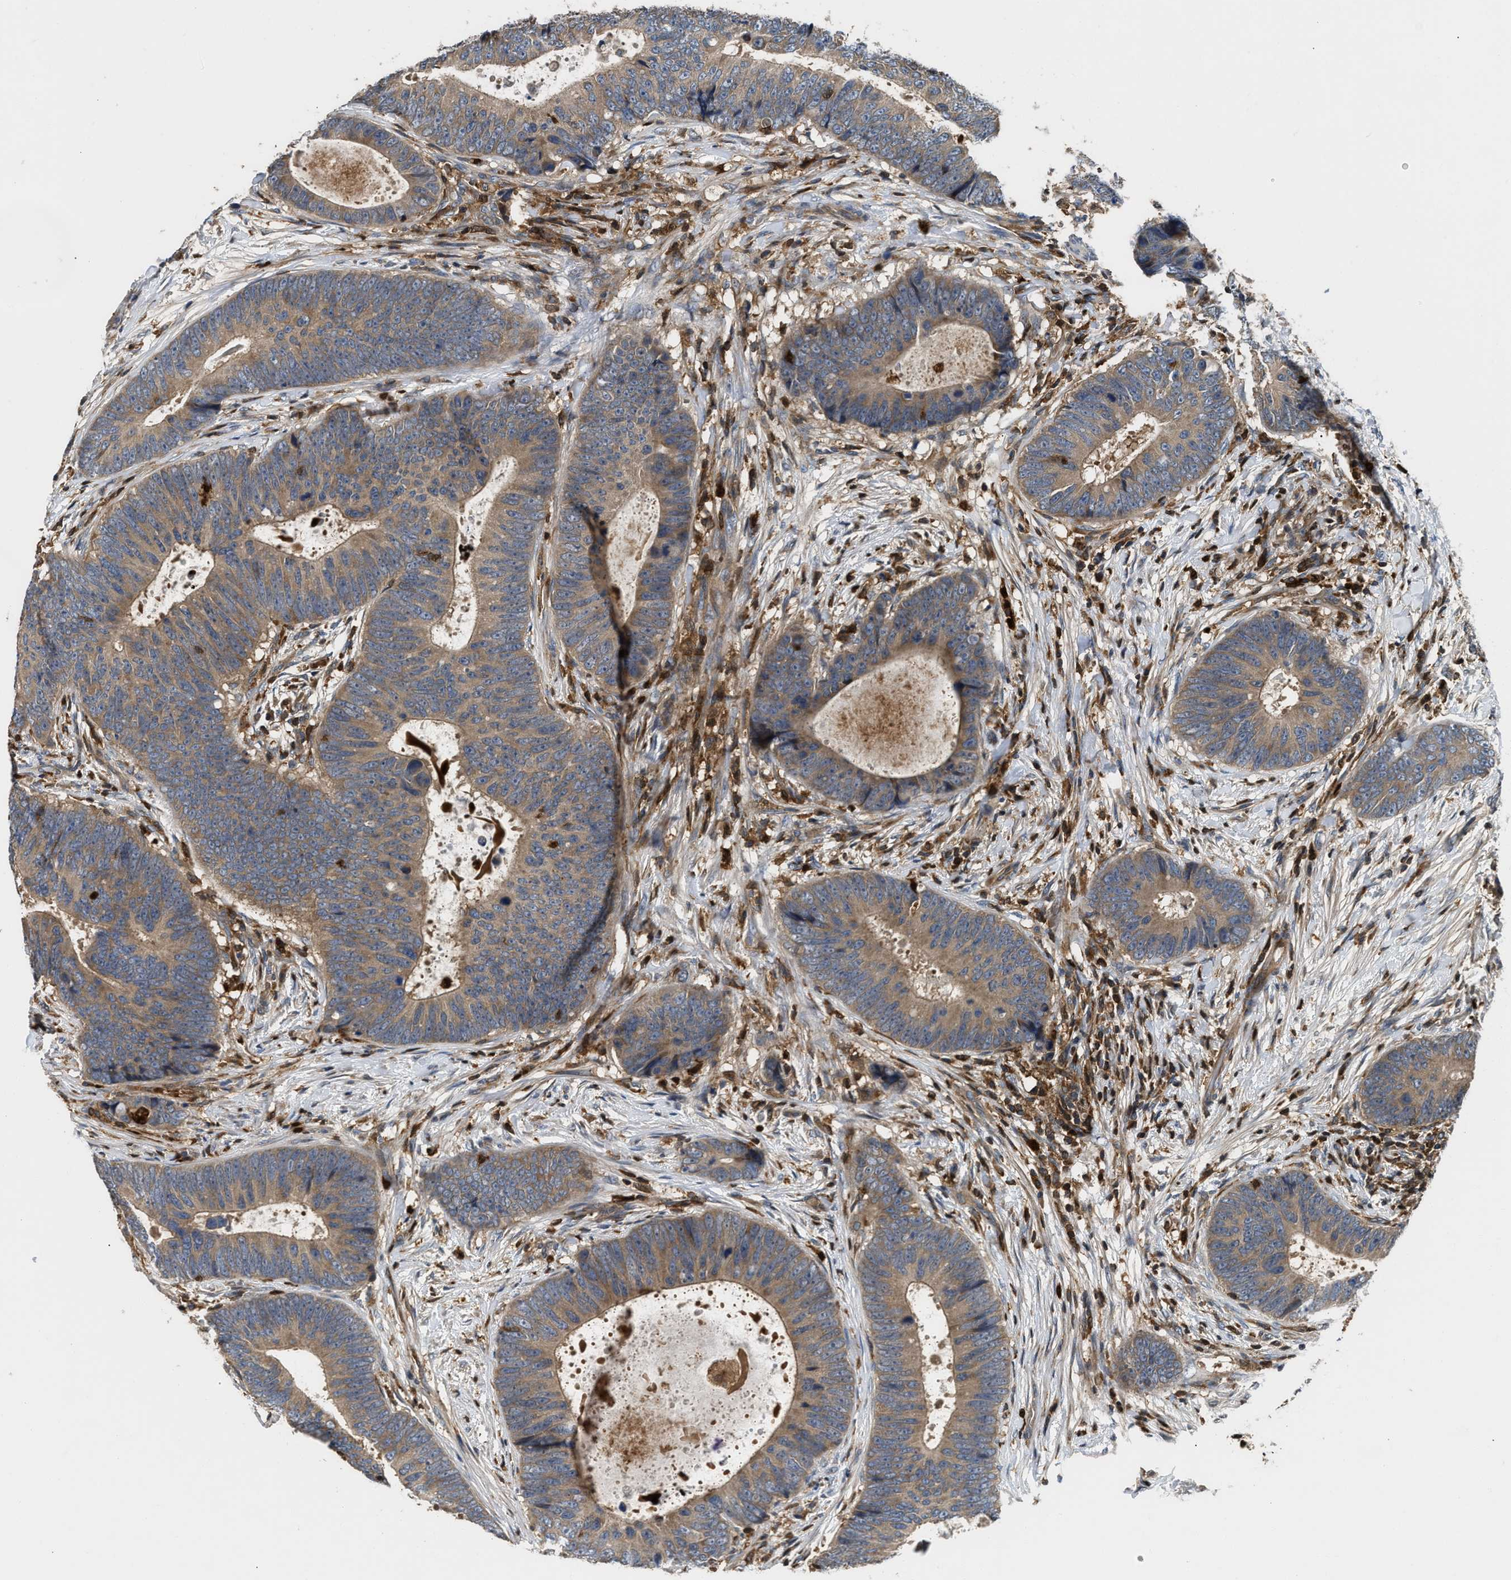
{"staining": {"intensity": "weak", "quantity": ">75%", "location": "cytoplasmic/membranous"}, "tissue": "colorectal cancer", "cell_type": "Tumor cells", "image_type": "cancer", "snomed": [{"axis": "morphology", "description": "Adenocarcinoma, NOS"}, {"axis": "topography", "description": "Colon"}], "caption": "Immunohistochemical staining of colorectal cancer (adenocarcinoma) exhibits low levels of weak cytoplasmic/membranous protein expression in approximately >75% of tumor cells.", "gene": "OSTF1", "patient": {"sex": "male", "age": 56}}